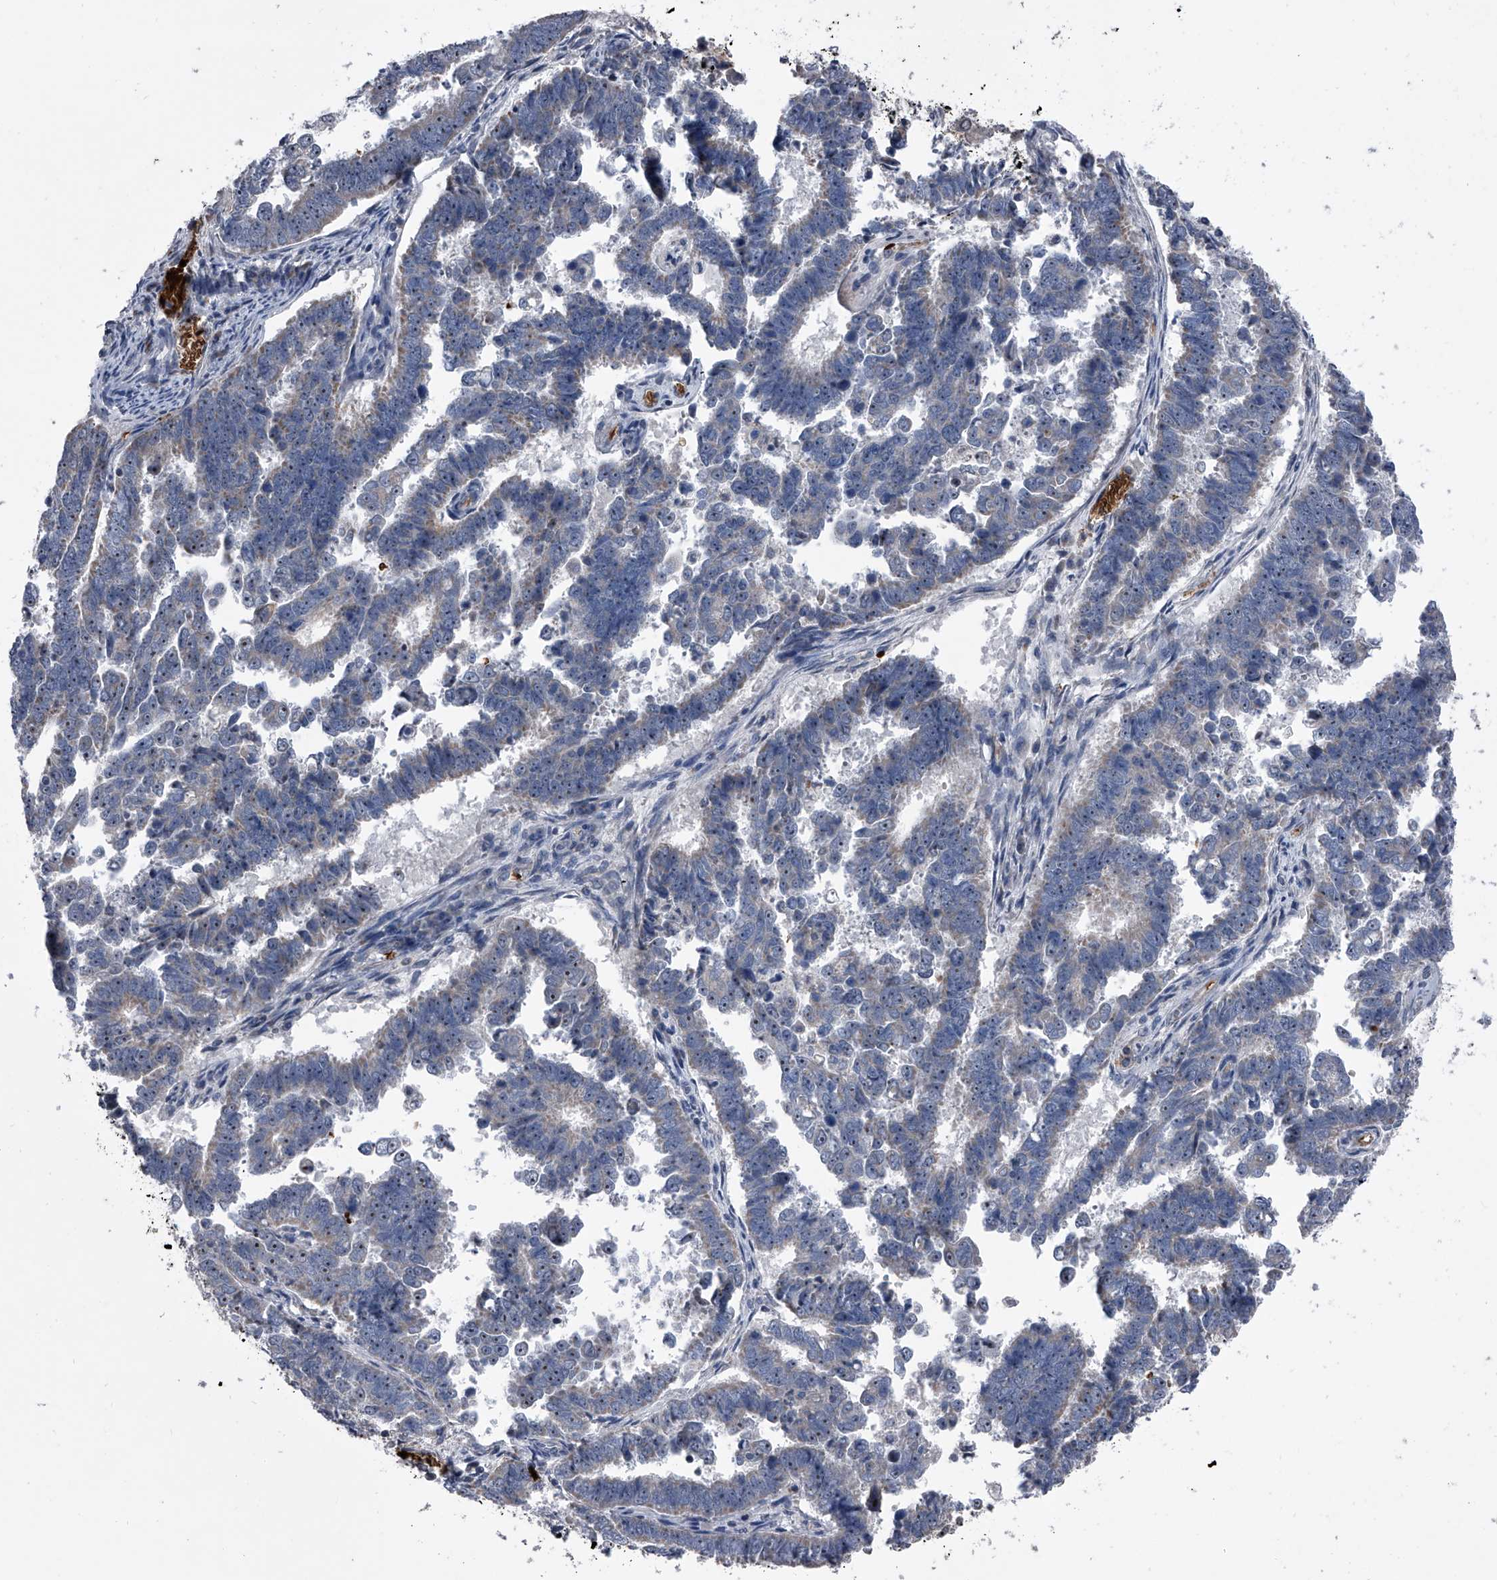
{"staining": {"intensity": "negative", "quantity": "none", "location": "none"}, "tissue": "endometrial cancer", "cell_type": "Tumor cells", "image_type": "cancer", "snomed": [{"axis": "morphology", "description": "Adenocarcinoma, NOS"}, {"axis": "topography", "description": "Endometrium"}], "caption": "This histopathology image is of endometrial cancer stained with immunohistochemistry to label a protein in brown with the nuclei are counter-stained blue. There is no expression in tumor cells.", "gene": "CEP85L", "patient": {"sex": "female", "age": 75}}